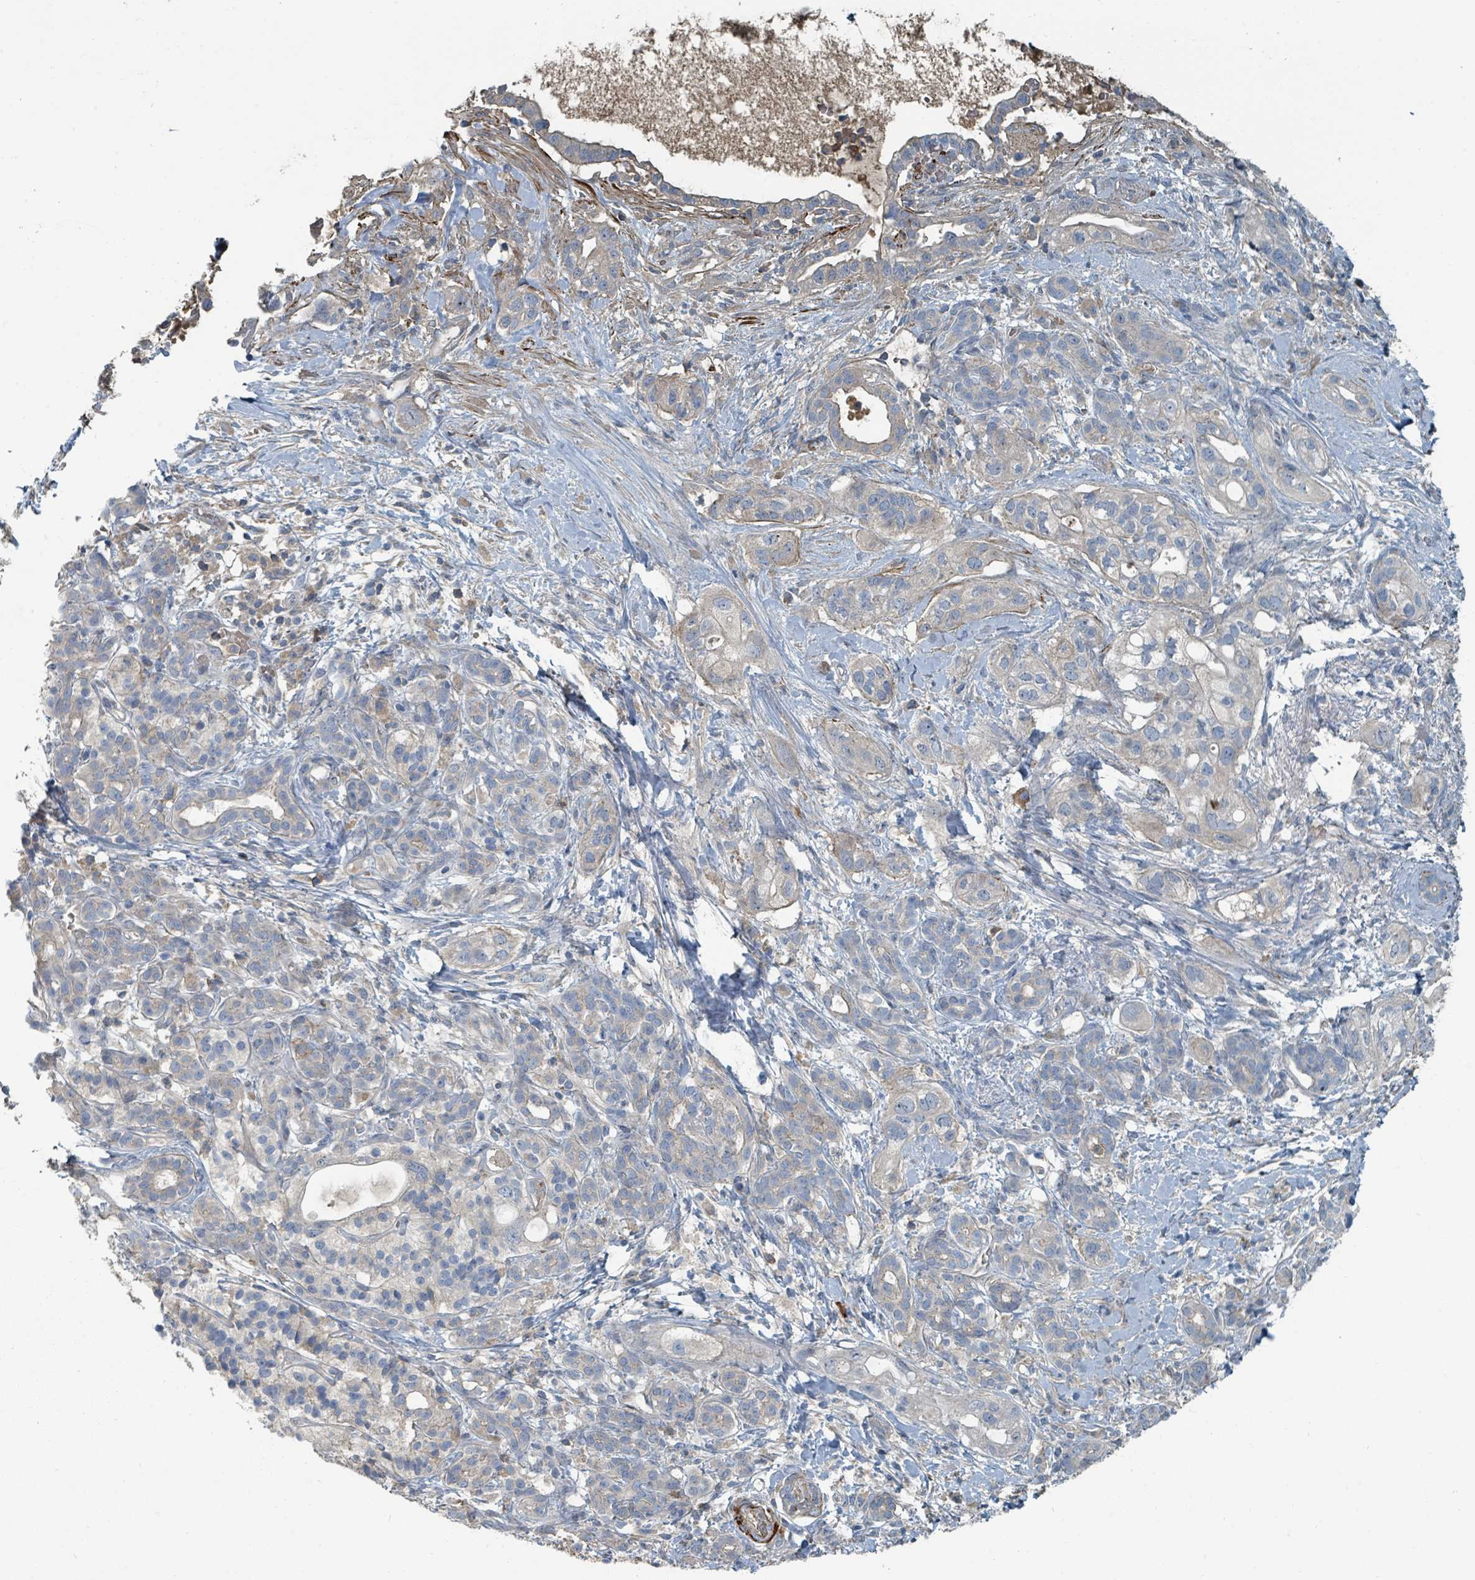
{"staining": {"intensity": "negative", "quantity": "none", "location": "none"}, "tissue": "pancreatic cancer", "cell_type": "Tumor cells", "image_type": "cancer", "snomed": [{"axis": "morphology", "description": "Adenocarcinoma, NOS"}, {"axis": "topography", "description": "Pancreas"}], "caption": "Image shows no significant protein positivity in tumor cells of pancreatic cancer.", "gene": "SLC44A5", "patient": {"sex": "male", "age": 44}}